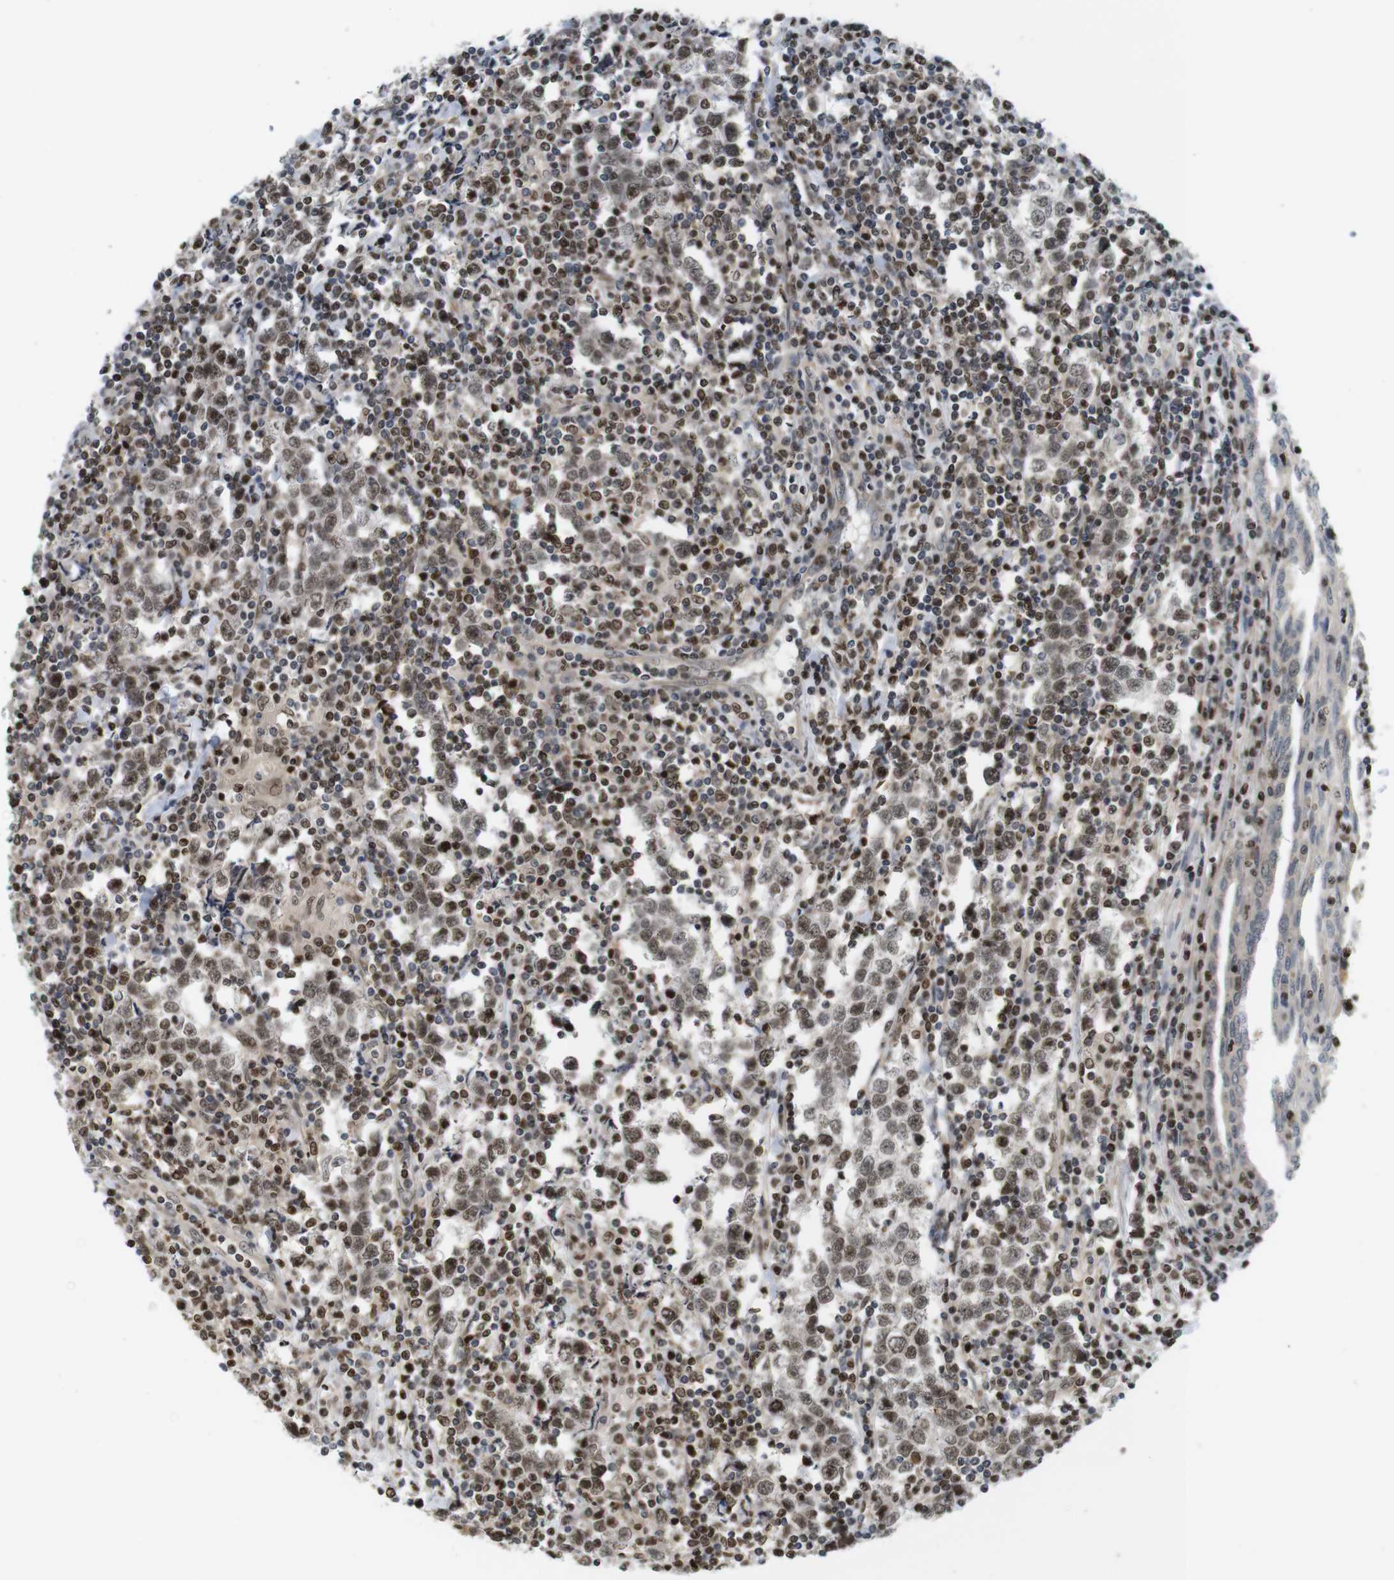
{"staining": {"intensity": "moderate", "quantity": ">75%", "location": "nuclear"}, "tissue": "testis cancer", "cell_type": "Tumor cells", "image_type": "cancer", "snomed": [{"axis": "morphology", "description": "Seminoma, NOS"}, {"axis": "morphology", "description": "Carcinoma, Embryonal, NOS"}, {"axis": "topography", "description": "Testis"}], "caption": "The photomicrograph demonstrates immunohistochemical staining of seminoma (testis). There is moderate nuclear expression is identified in about >75% of tumor cells. The protein of interest is stained brown, and the nuclei are stained in blue (DAB IHC with brightfield microscopy, high magnification).", "gene": "MBD1", "patient": {"sex": "male", "age": 36}}